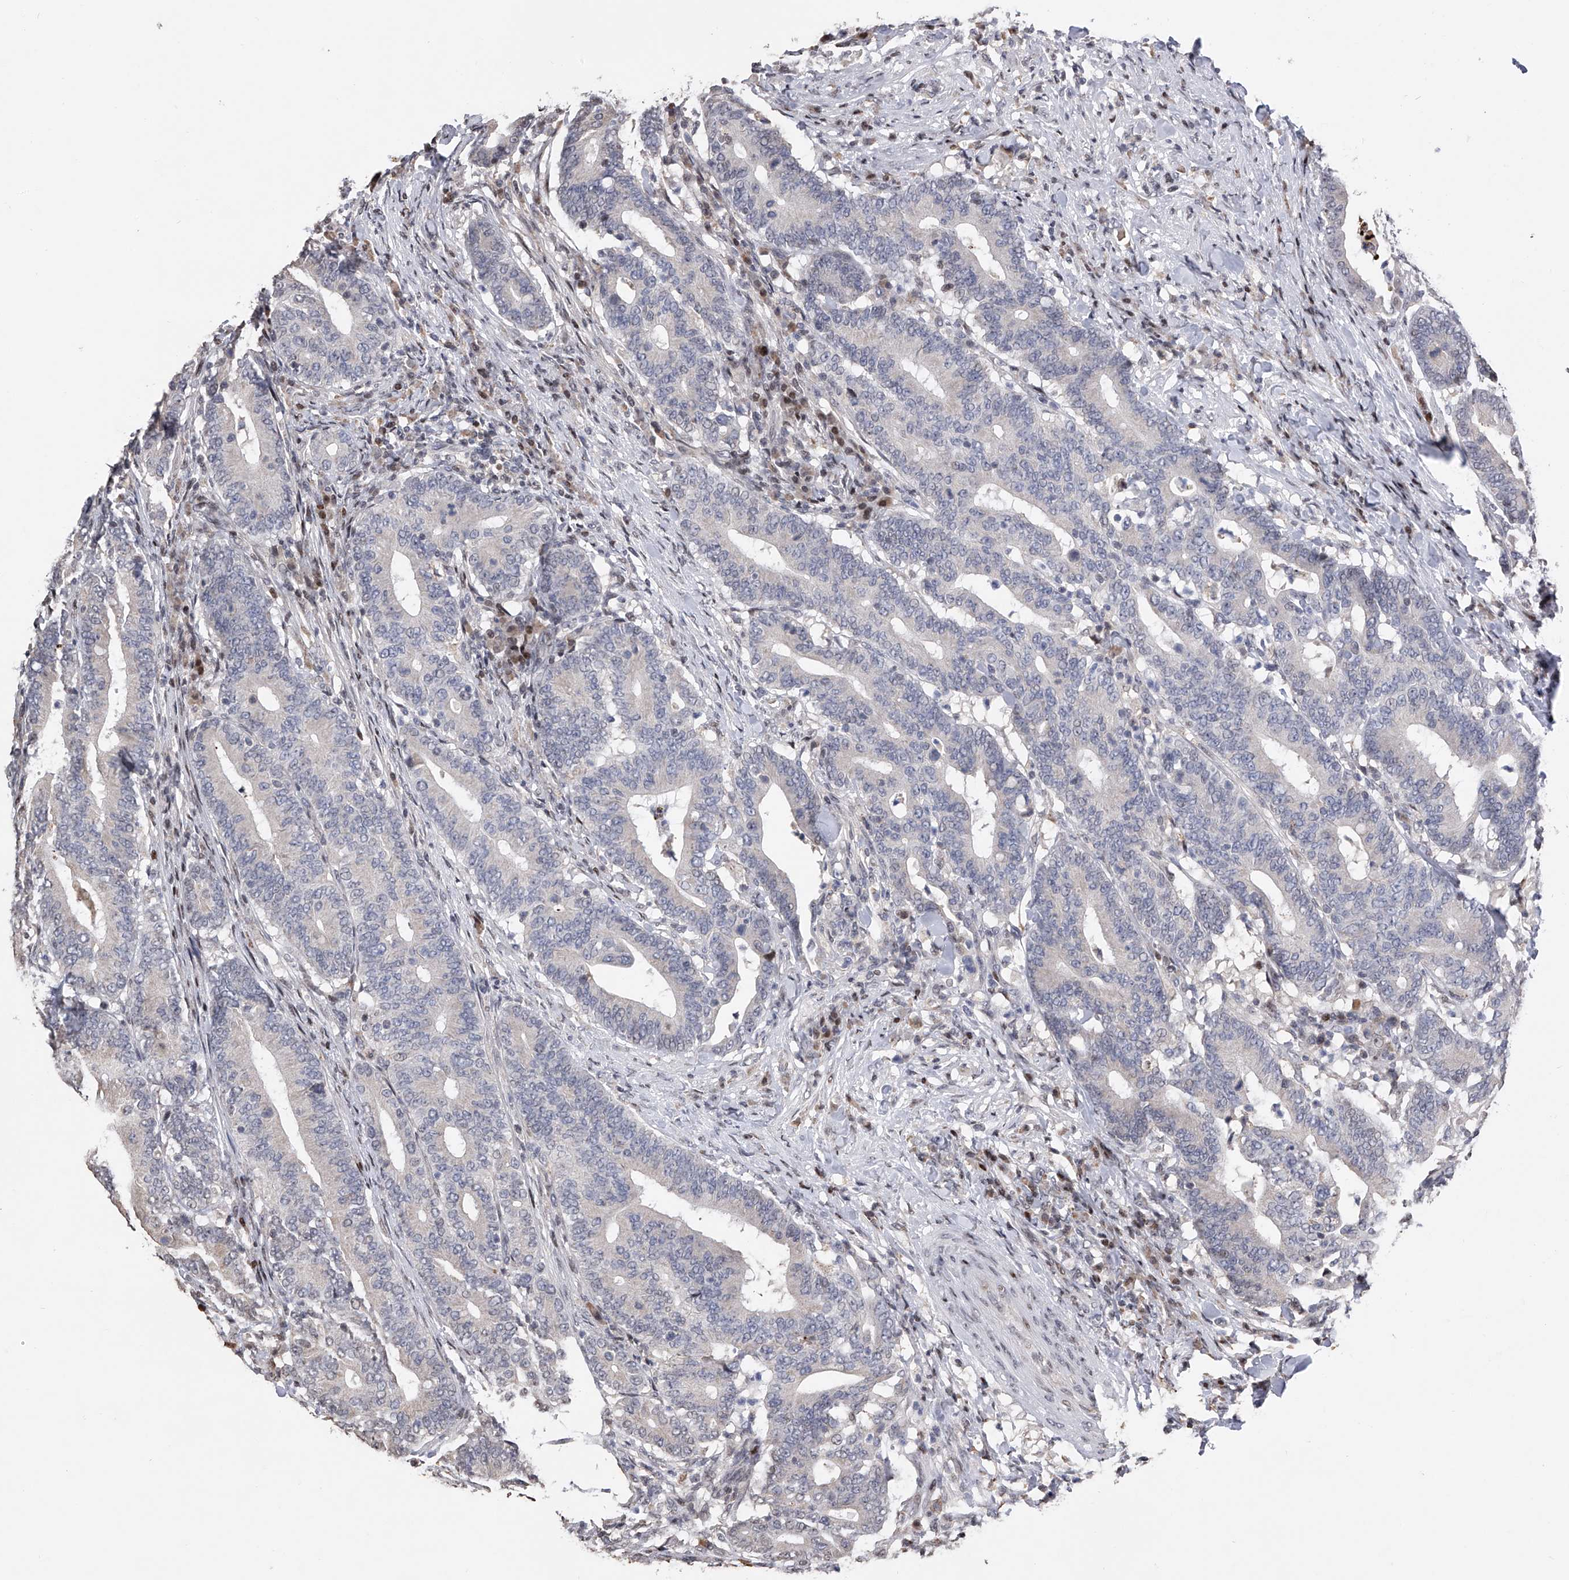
{"staining": {"intensity": "negative", "quantity": "none", "location": "none"}, "tissue": "colorectal cancer", "cell_type": "Tumor cells", "image_type": "cancer", "snomed": [{"axis": "morphology", "description": "Adenocarcinoma, NOS"}, {"axis": "topography", "description": "Colon"}], "caption": "This is an immunohistochemistry micrograph of adenocarcinoma (colorectal). There is no staining in tumor cells.", "gene": "RWDD2A", "patient": {"sex": "female", "age": 66}}